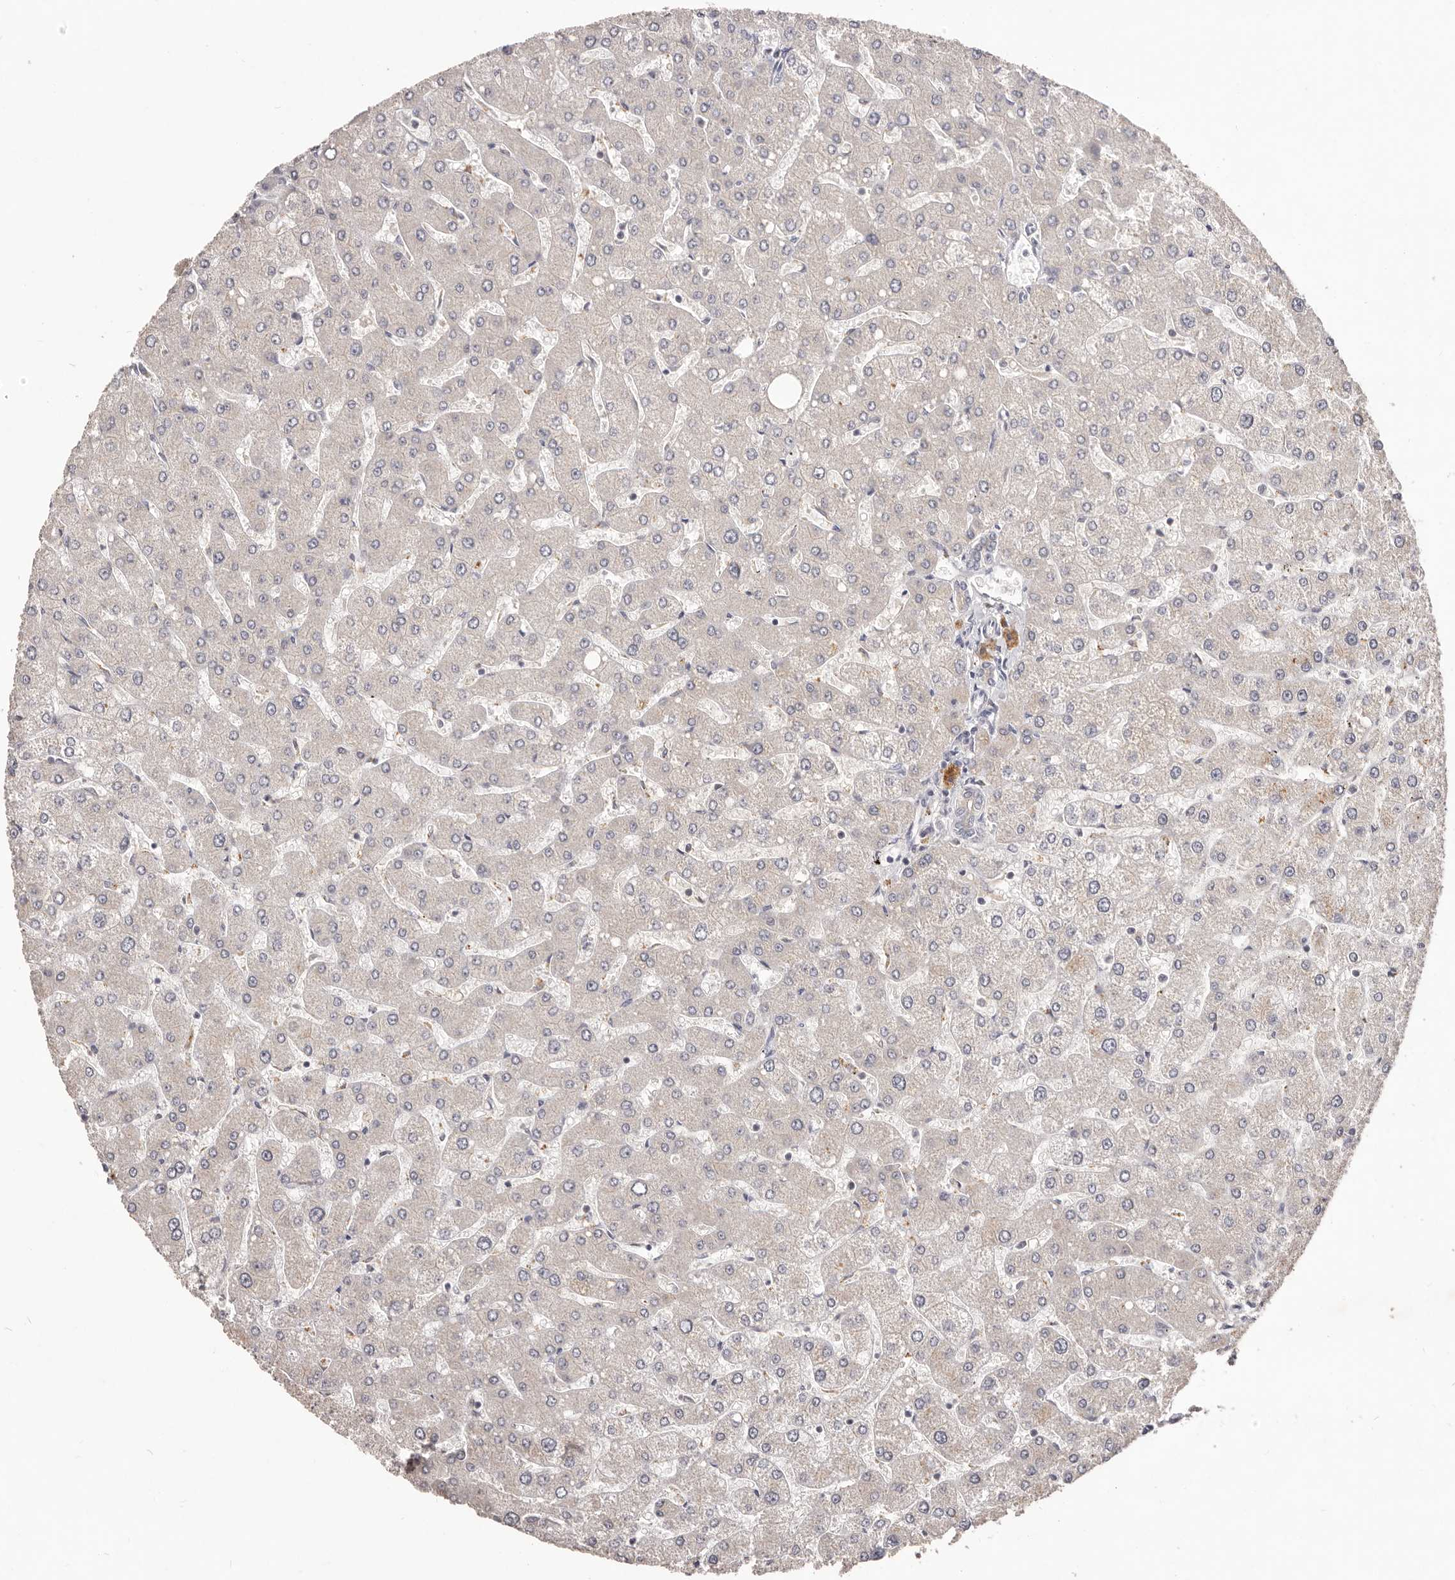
{"staining": {"intensity": "weak", "quantity": "25%-75%", "location": "cytoplasmic/membranous"}, "tissue": "liver", "cell_type": "Cholangiocytes", "image_type": "normal", "snomed": [{"axis": "morphology", "description": "Normal tissue, NOS"}, {"axis": "topography", "description": "Liver"}], "caption": "Weak cytoplasmic/membranous protein positivity is identified in approximately 25%-75% of cholangiocytes in liver.", "gene": "TSPAN13", "patient": {"sex": "male", "age": 55}}